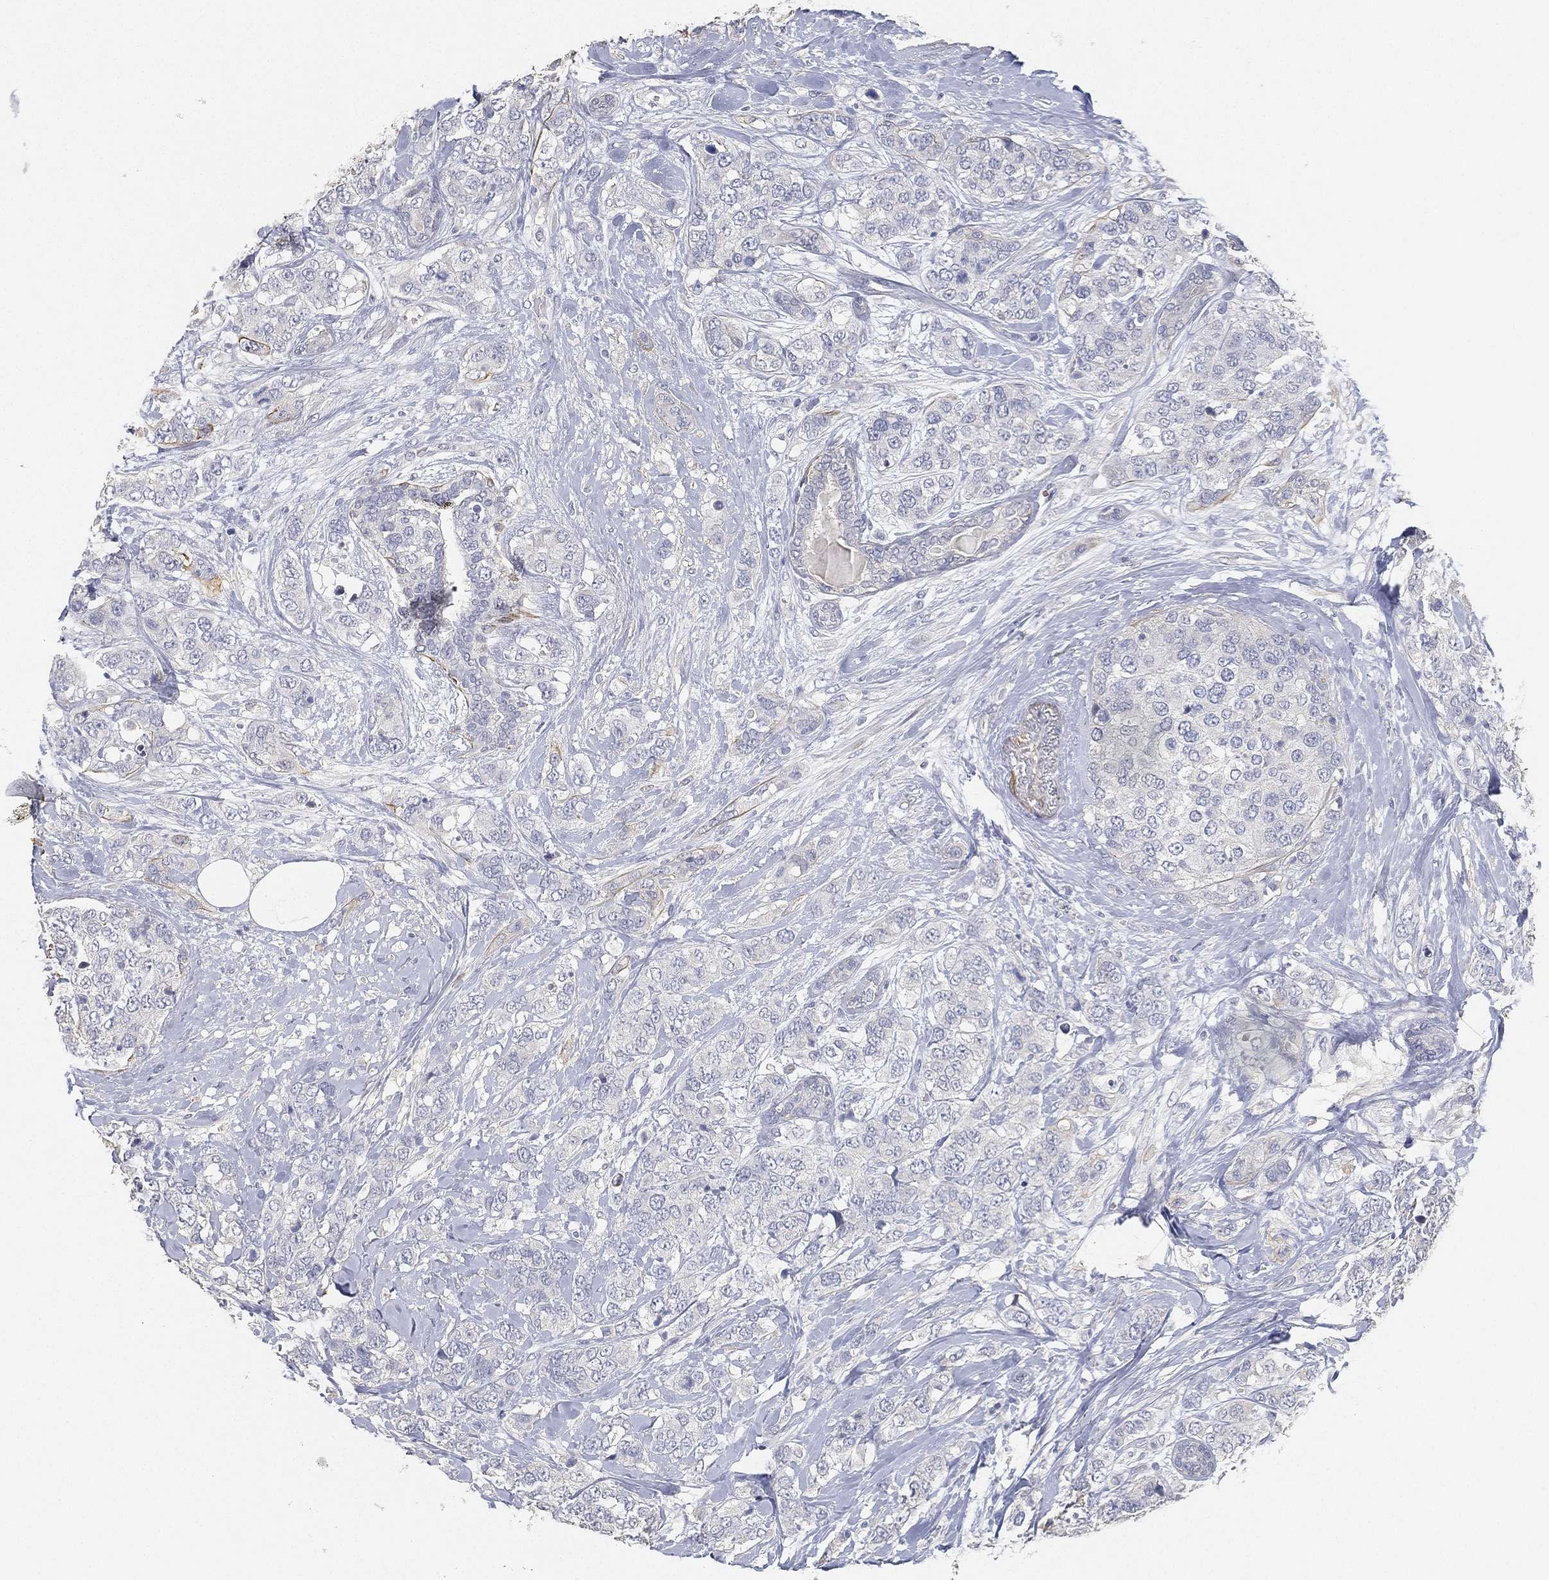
{"staining": {"intensity": "negative", "quantity": "none", "location": "none"}, "tissue": "breast cancer", "cell_type": "Tumor cells", "image_type": "cancer", "snomed": [{"axis": "morphology", "description": "Lobular carcinoma"}, {"axis": "topography", "description": "Breast"}], "caption": "High magnification brightfield microscopy of breast cancer (lobular carcinoma) stained with DAB (brown) and counterstained with hematoxylin (blue): tumor cells show no significant expression.", "gene": "GPR61", "patient": {"sex": "female", "age": 59}}